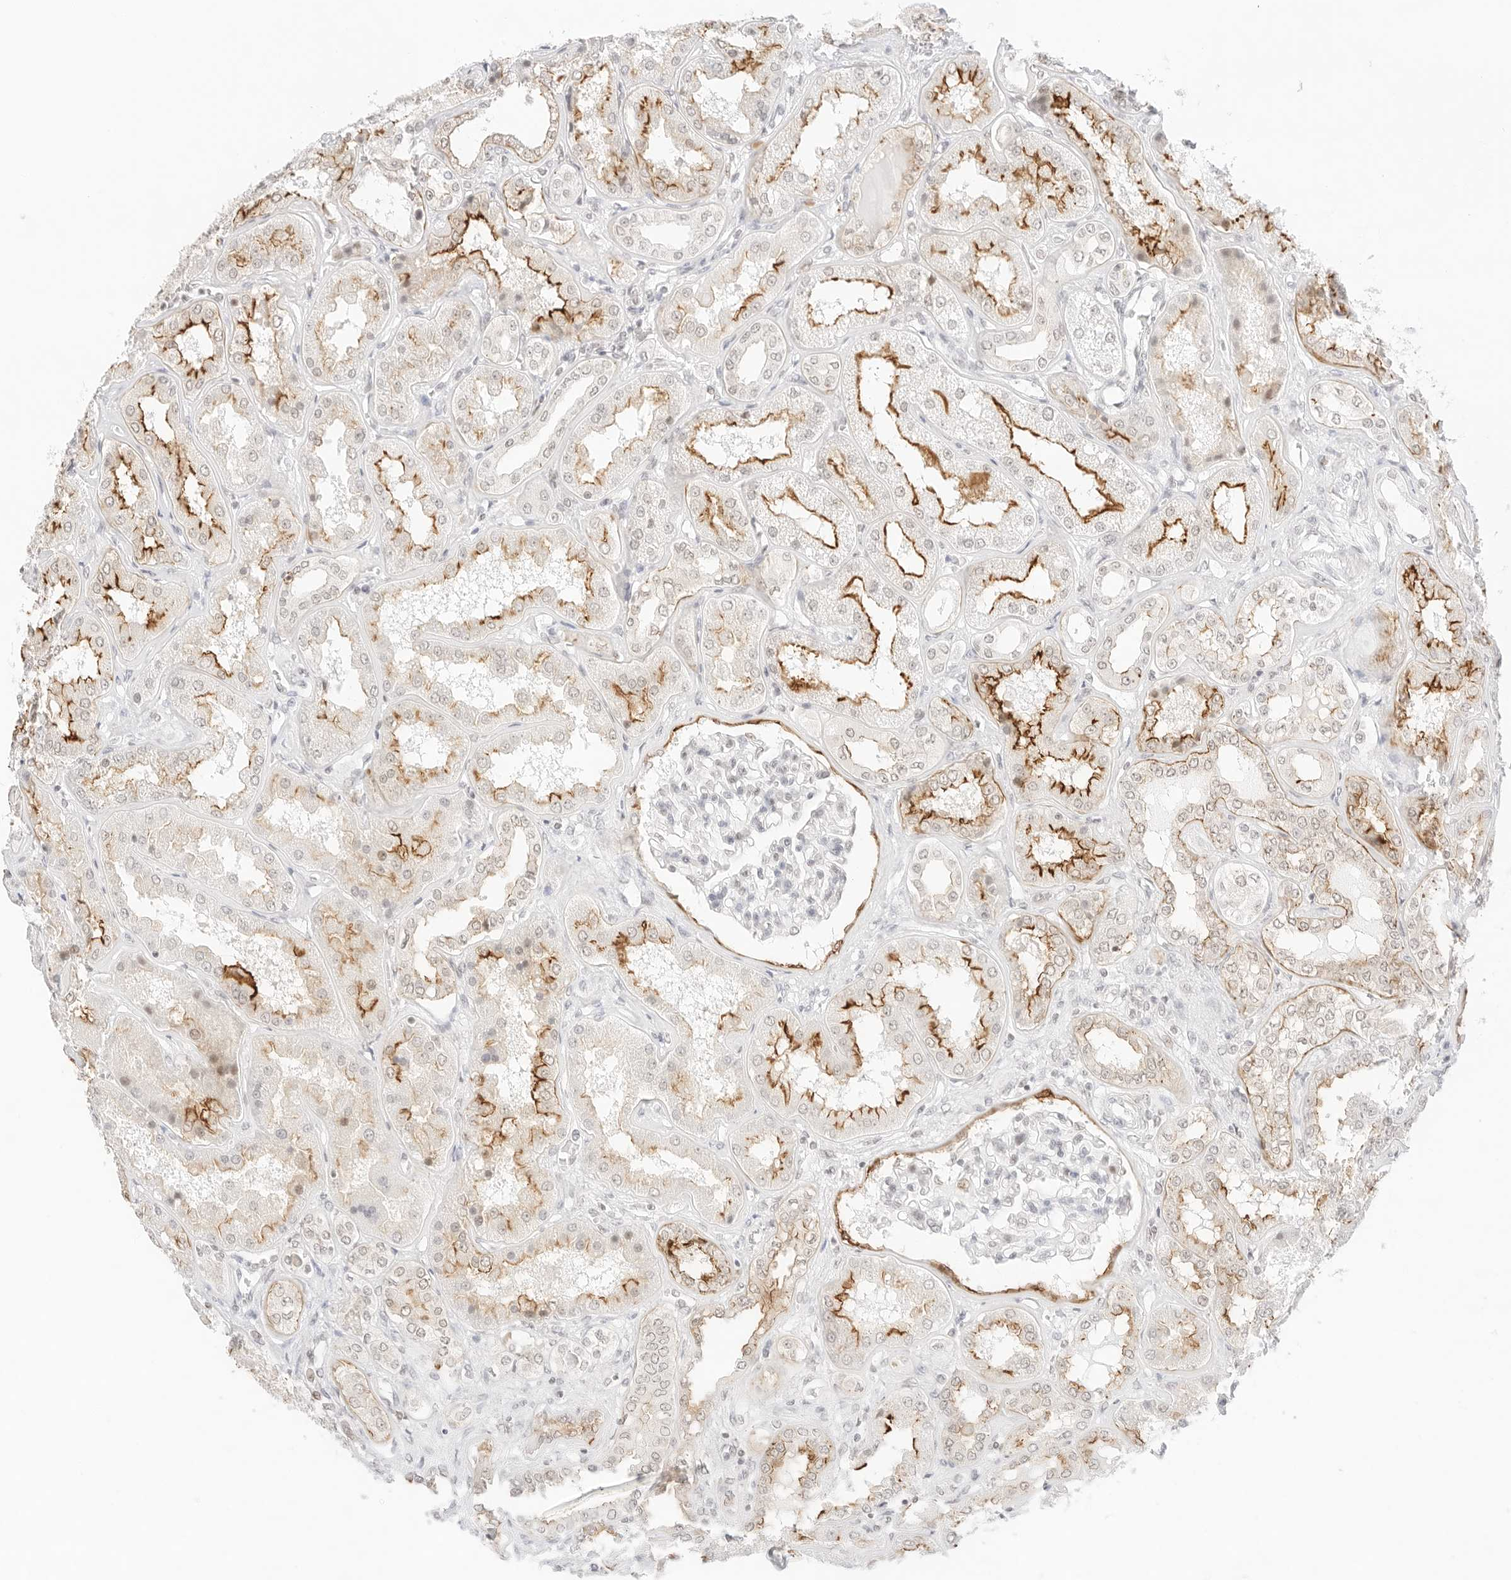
{"staining": {"intensity": "moderate", "quantity": "<25%", "location": "cytoplasmic/membranous"}, "tissue": "kidney", "cell_type": "Cells in glomeruli", "image_type": "normal", "snomed": [{"axis": "morphology", "description": "Normal tissue, NOS"}, {"axis": "topography", "description": "Kidney"}], "caption": "About <25% of cells in glomeruli in unremarkable human kidney display moderate cytoplasmic/membranous protein positivity as visualized by brown immunohistochemical staining.", "gene": "GNAS", "patient": {"sex": "female", "age": 56}}